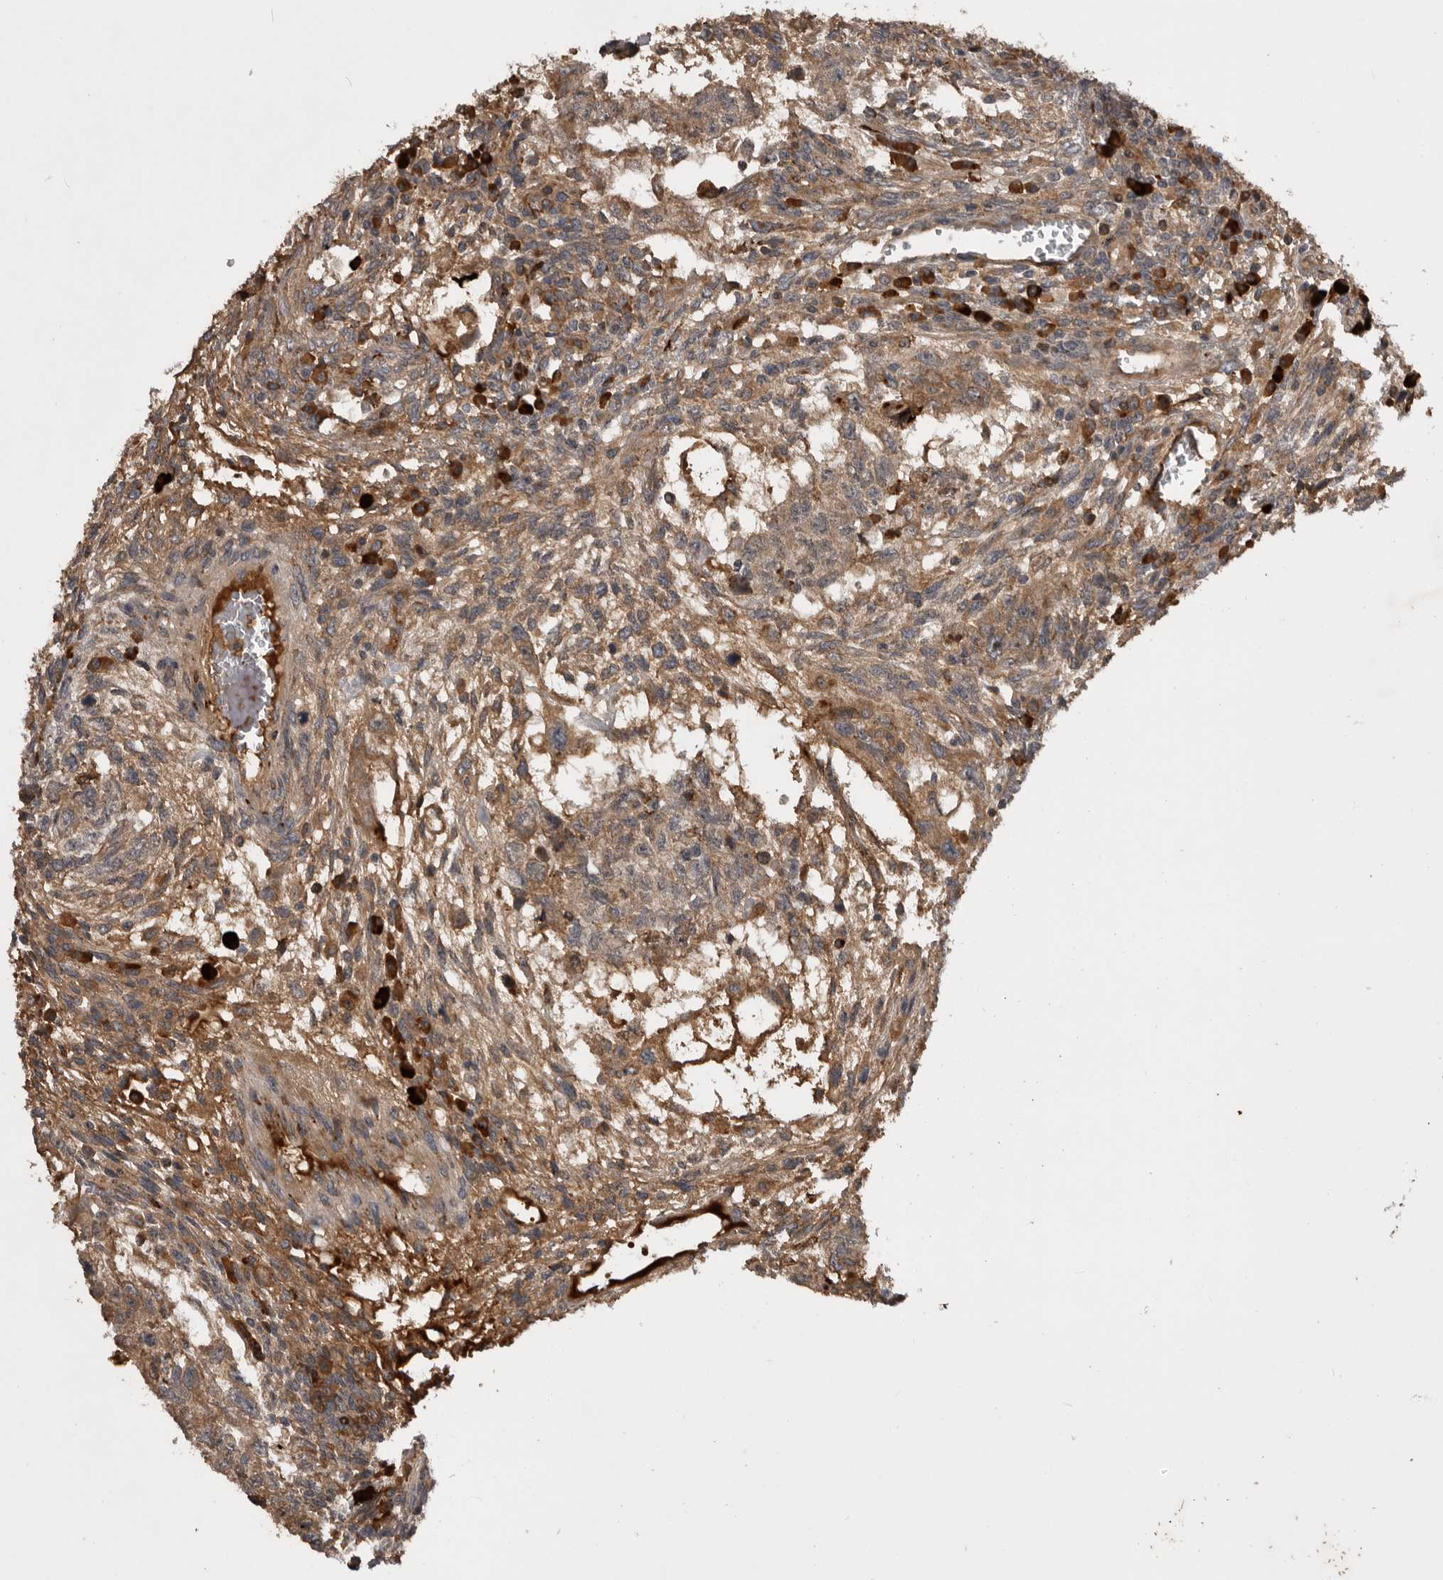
{"staining": {"intensity": "weak", "quantity": ">75%", "location": "cytoplasmic/membranous"}, "tissue": "testis cancer", "cell_type": "Tumor cells", "image_type": "cancer", "snomed": [{"axis": "morphology", "description": "Normal tissue, NOS"}, {"axis": "morphology", "description": "Carcinoma, Embryonal, NOS"}, {"axis": "topography", "description": "Testis"}], "caption": "IHC (DAB) staining of human testis cancer shows weak cytoplasmic/membranous protein staining in approximately >75% of tumor cells.", "gene": "RAB3GAP2", "patient": {"sex": "male", "age": 36}}